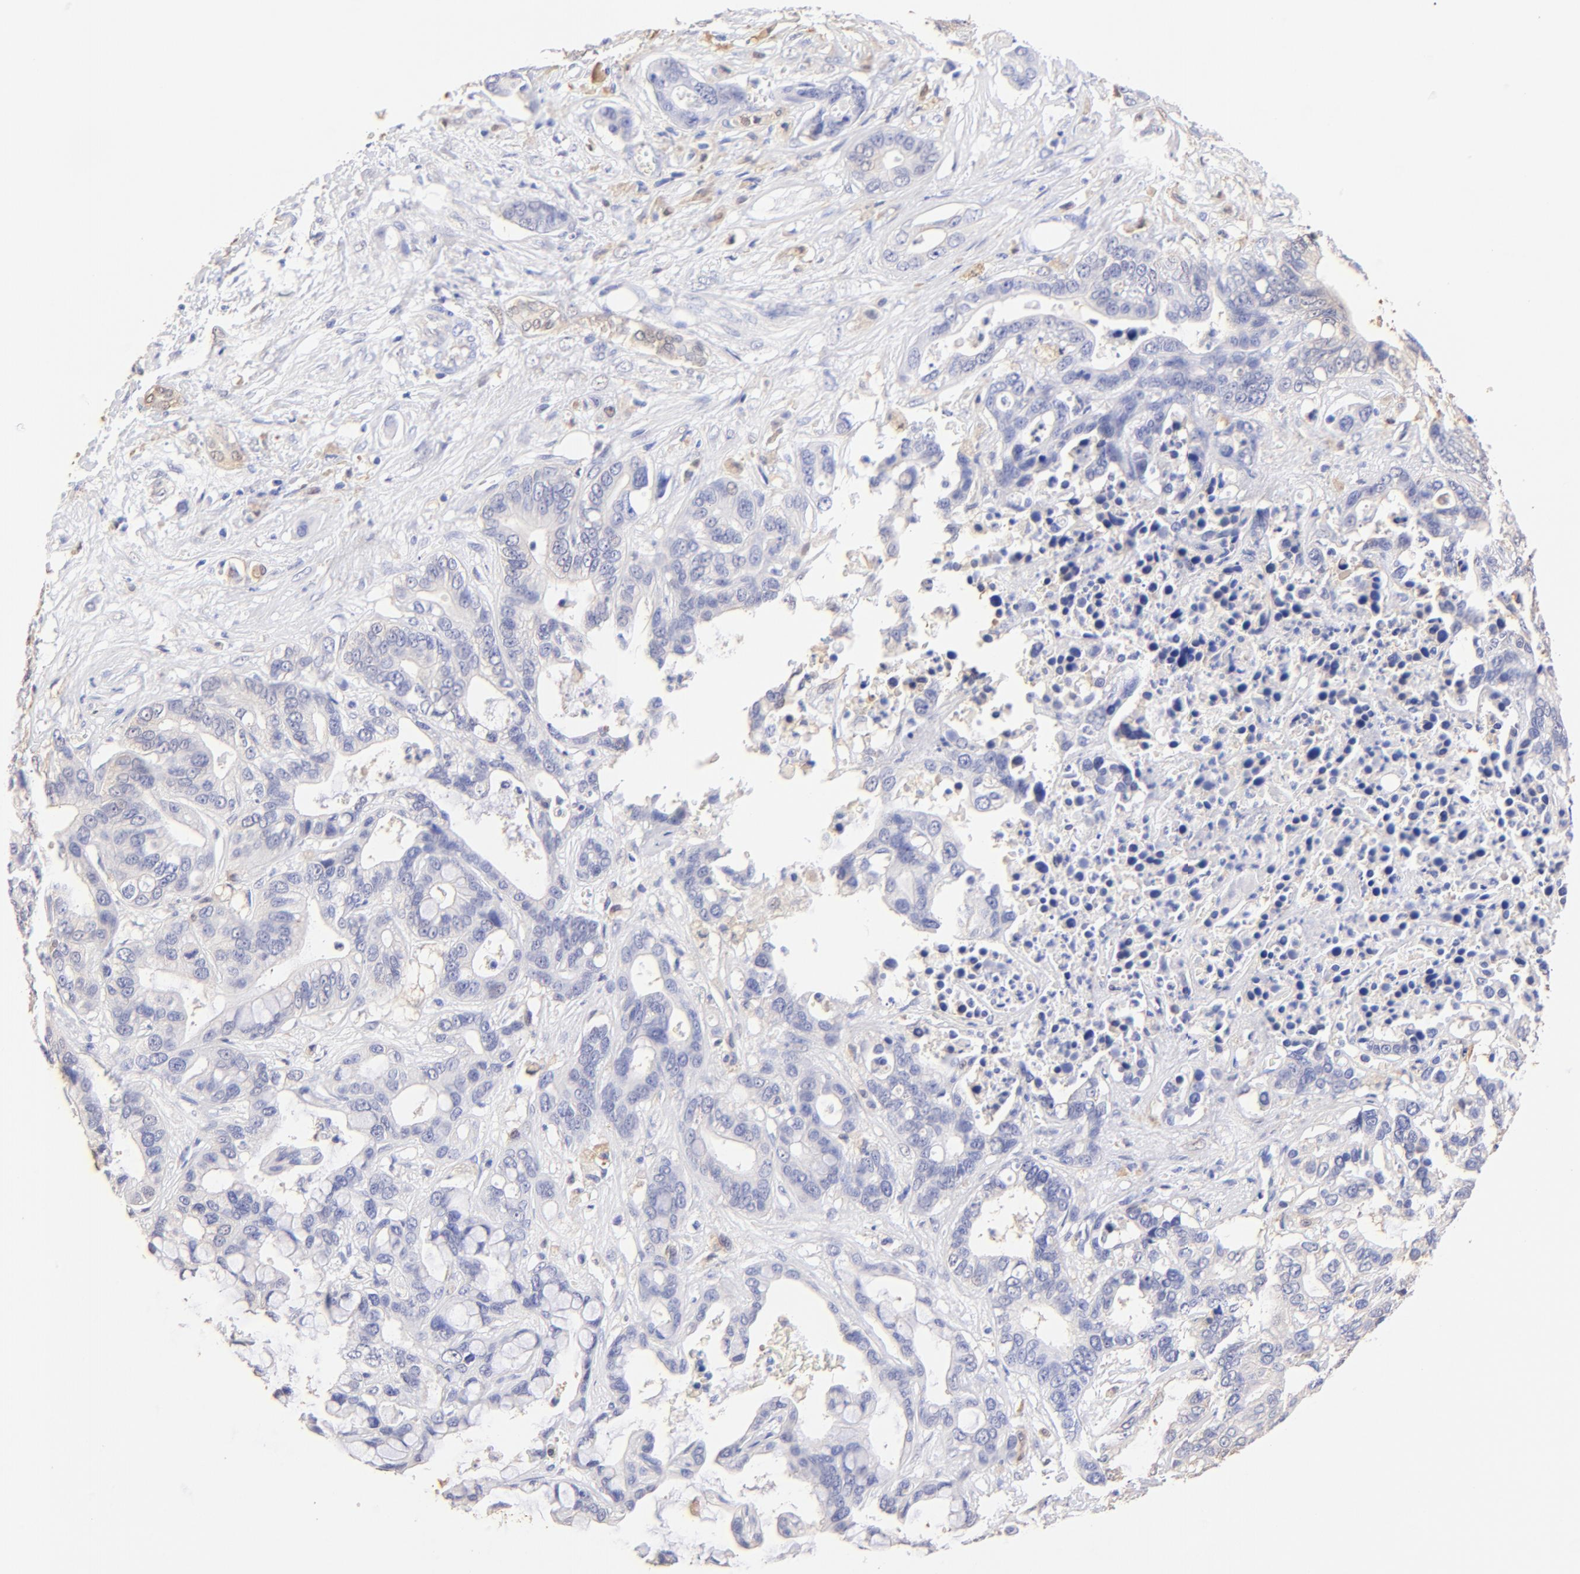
{"staining": {"intensity": "negative", "quantity": "none", "location": "none"}, "tissue": "liver cancer", "cell_type": "Tumor cells", "image_type": "cancer", "snomed": [{"axis": "morphology", "description": "Cholangiocarcinoma"}, {"axis": "topography", "description": "Liver"}], "caption": "A high-resolution micrograph shows IHC staining of liver cancer, which demonstrates no significant expression in tumor cells.", "gene": "ALDH1A1", "patient": {"sex": "female", "age": 65}}